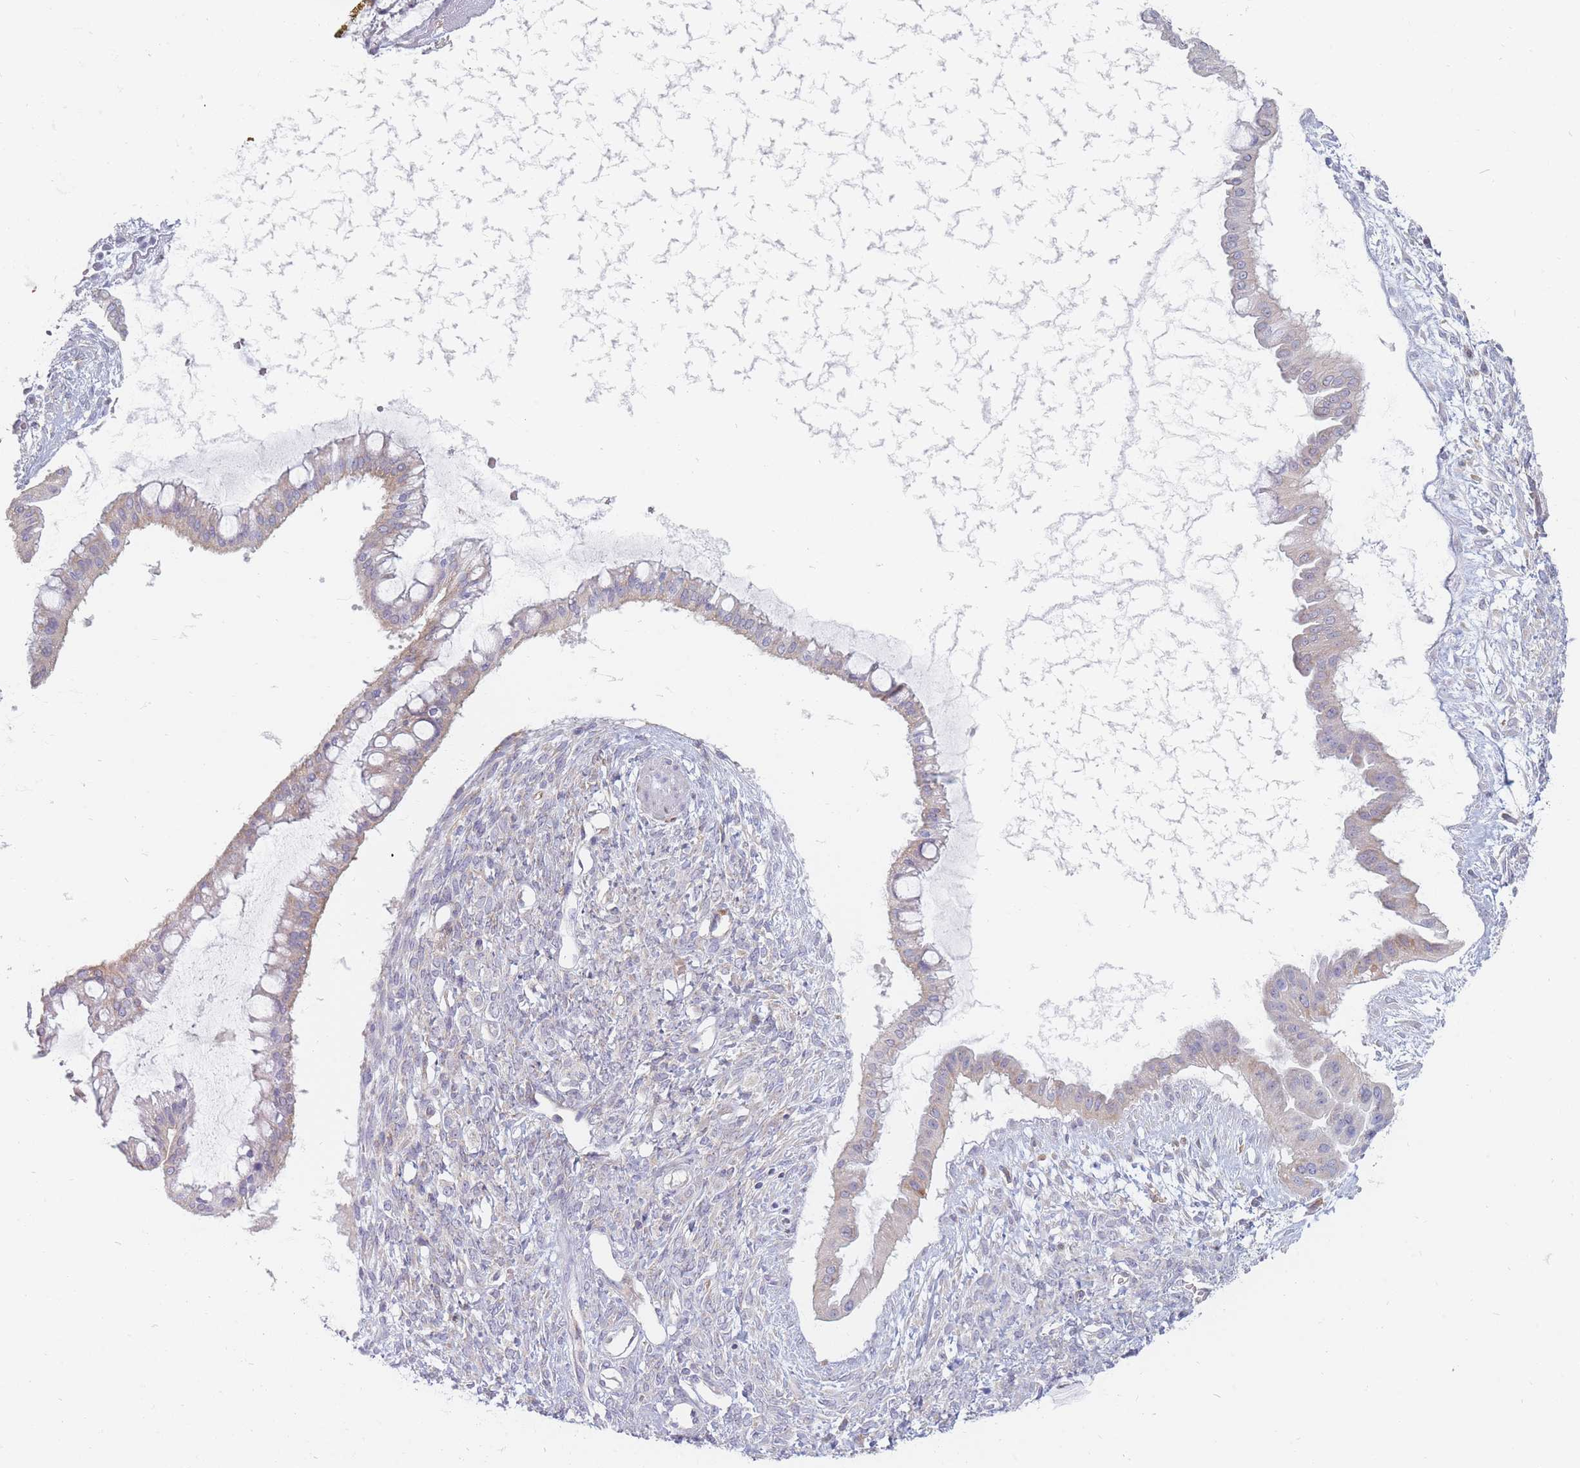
{"staining": {"intensity": "weak", "quantity": "<25%", "location": "cytoplasmic/membranous"}, "tissue": "ovarian cancer", "cell_type": "Tumor cells", "image_type": "cancer", "snomed": [{"axis": "morphology", "description": "Cystadenocarcinoma, mucinous, NOS"}, {"axis": "topography", "description": "Ovary"}], "caption": "This is an IHC histopathology image of ovarian mucinous cystadenocarcinoma. There is no staining in tumor cells.", "gene": "MAP1S", "patient": {"sex": "female", "age": 73}}